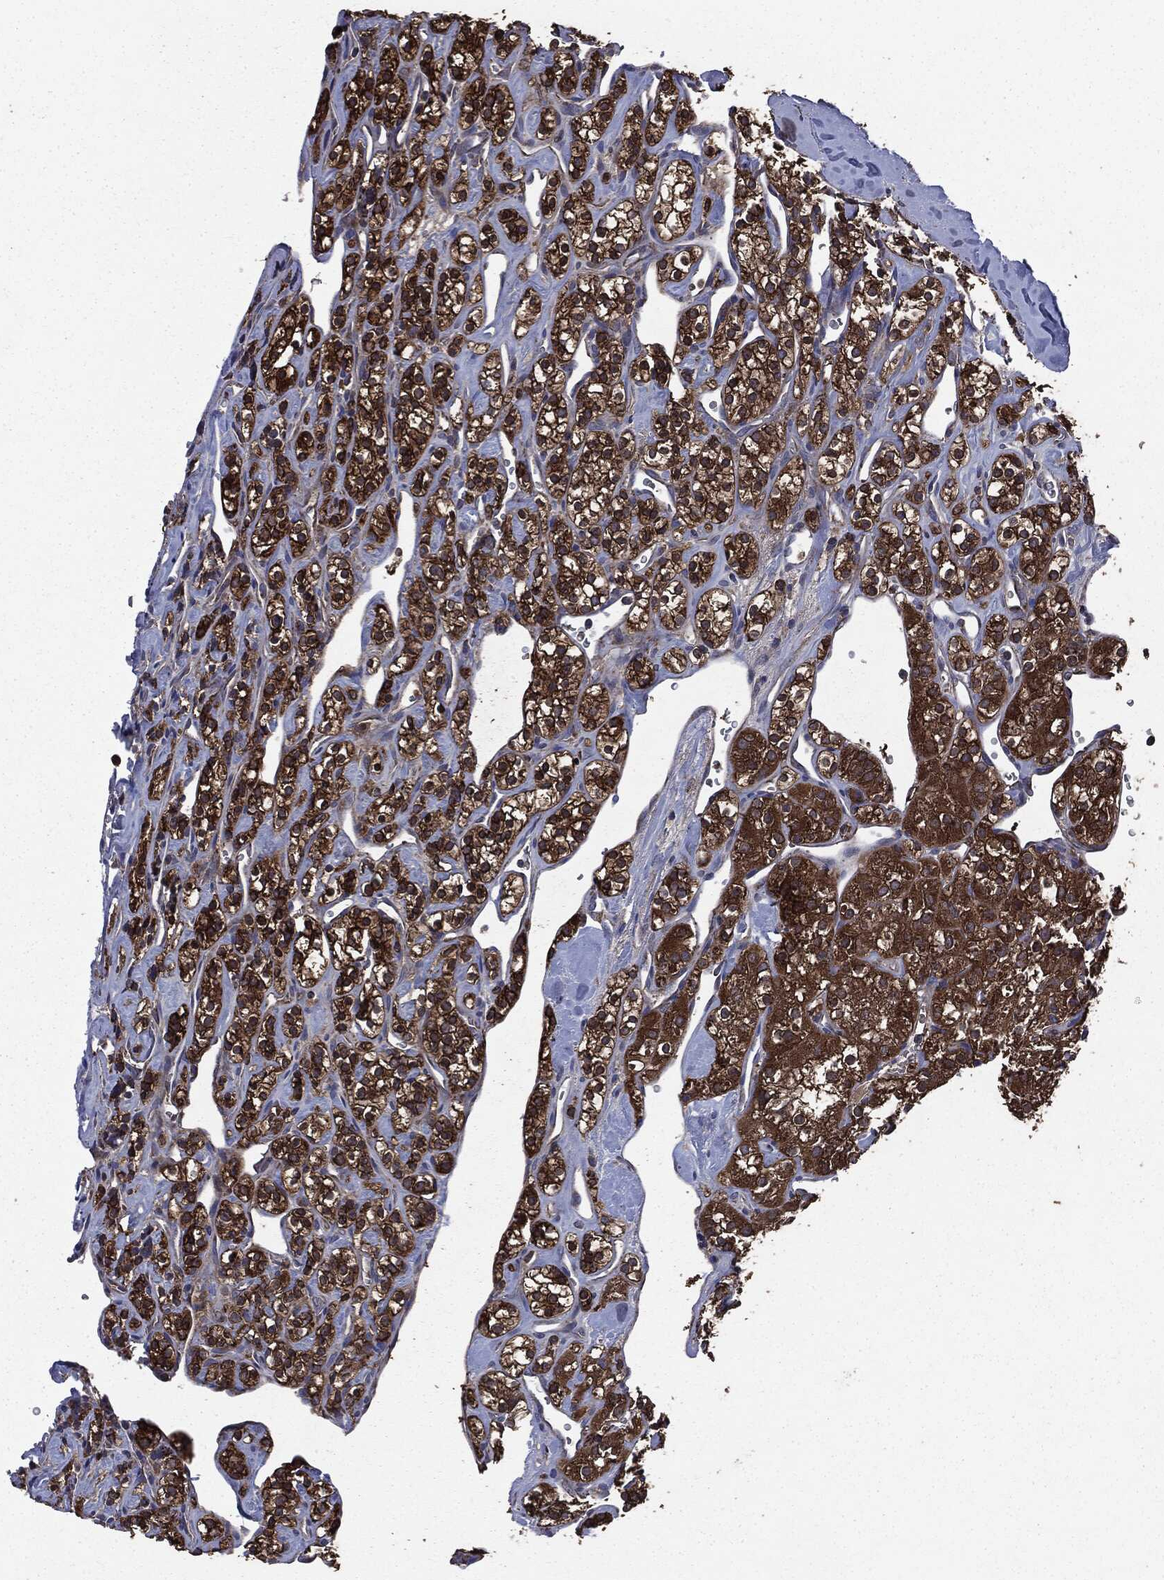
{"staining": {"intensity": "strong", "quantity": ">75%", "location": "cytoplasmic/membranous"}, "tissue": "renal cancer", "cell_type": "Tumor cells", "image_type": "cancer", "snomed": [{"axis": "morphology", "description": "Adenocarcinoma, NOS"}, {"axis": "topography", "description": "Kidney"}], "caption": "The micrograph shows staining of renal cancer (adenocarcinoma), revealing strong cytoplasmic/membranous protein staining (brown color) within tumor cells. (Brightfield microscopy of DAB IHC at high magnification).", "gene": "MAPK6", "patient": {"sex": "male", "age": 77}}